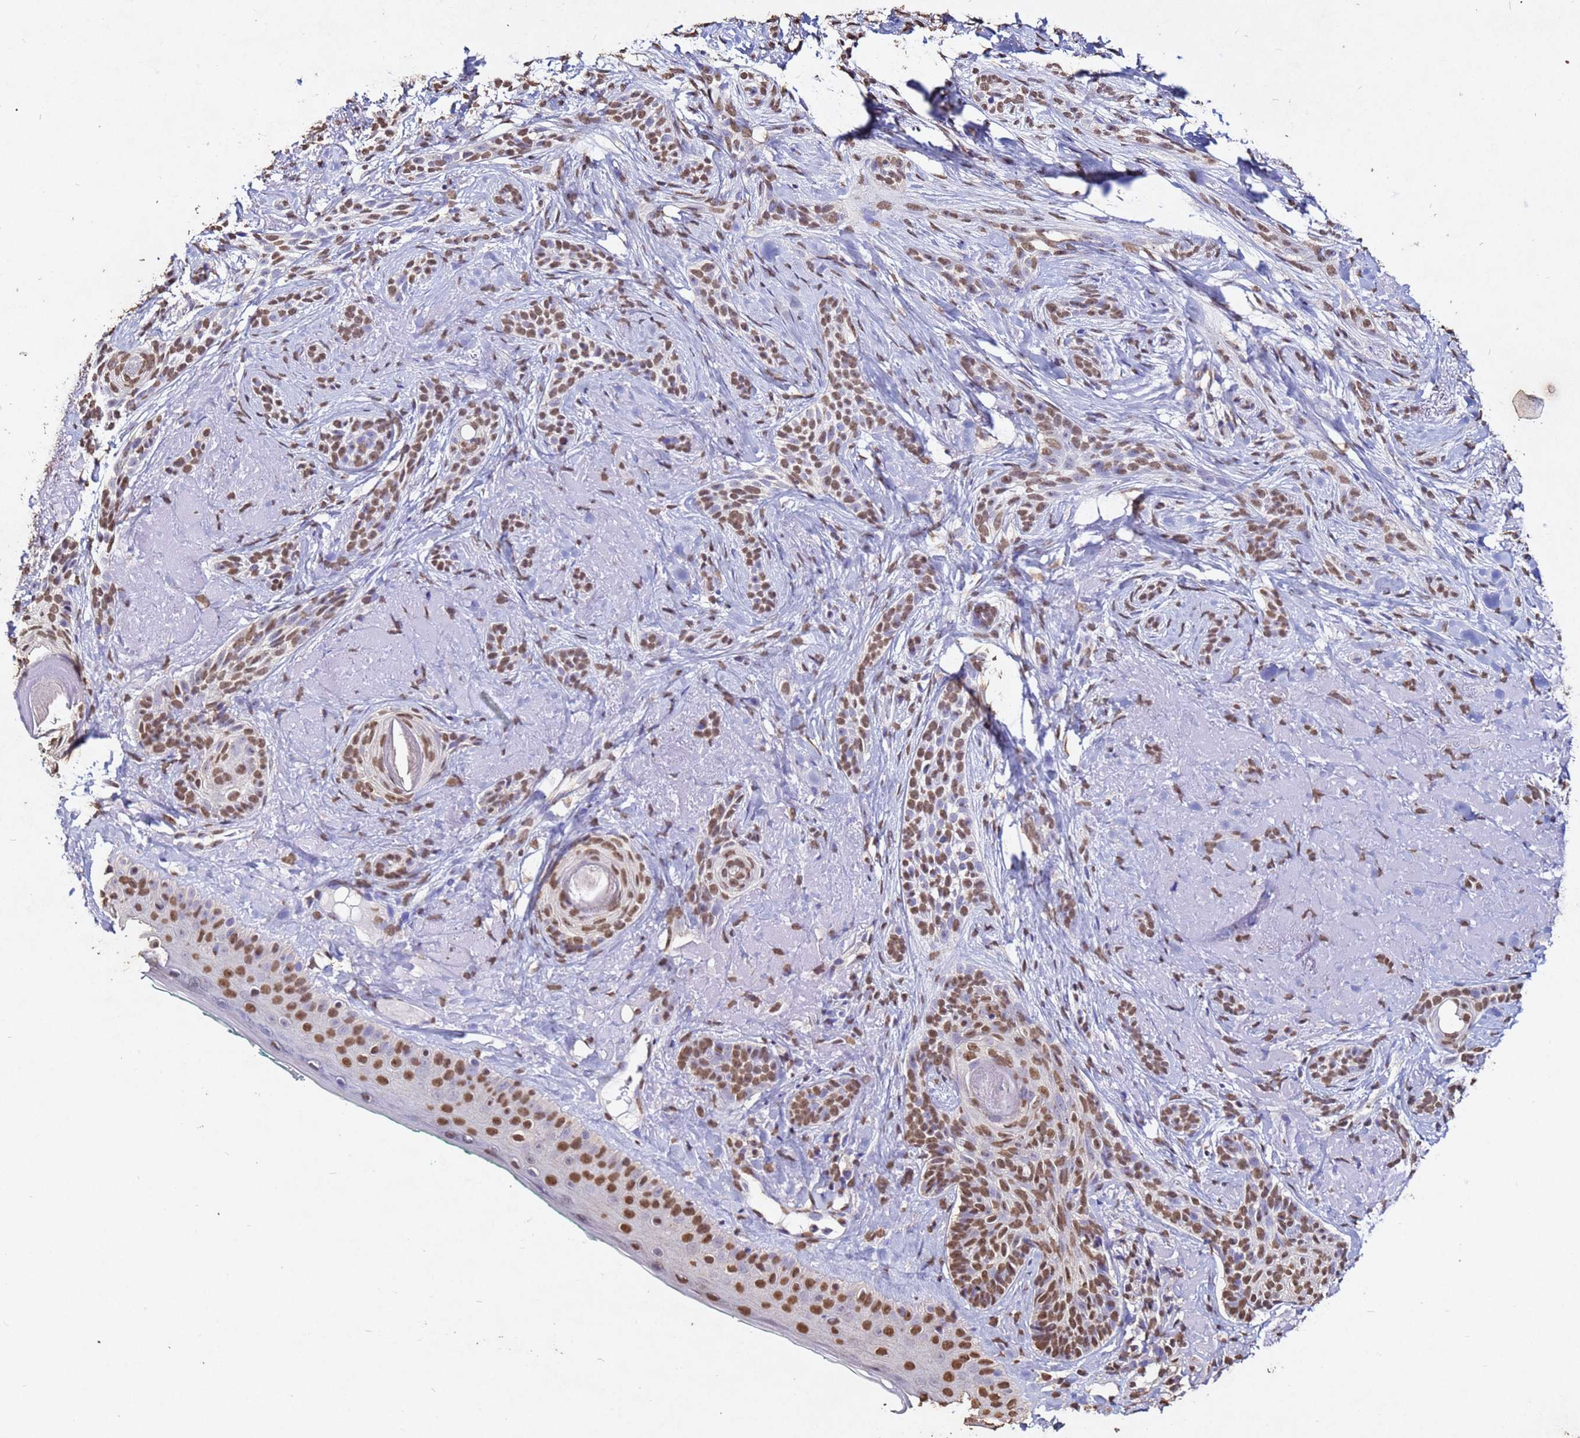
{"staining": {"intensity": "moderate", "quantity": ">75%", "location": "nuclear"}, "tissue": "skin cancer", "cell_type": "Tumor cells", "image_type": "cancer", "snomed": [{"axis": "morphology", "description": "Basal cell carcinoma"}, {"axis": "topography", "description": "Skin"}], "caption": "There is medium levels of moderate nuclear staining in tumor cells of skin cancer, as demonstrated by immunohistochemical staining (brown color).", "gene": "MYOCD", "patient": {"sex": "male", "age": 71}}